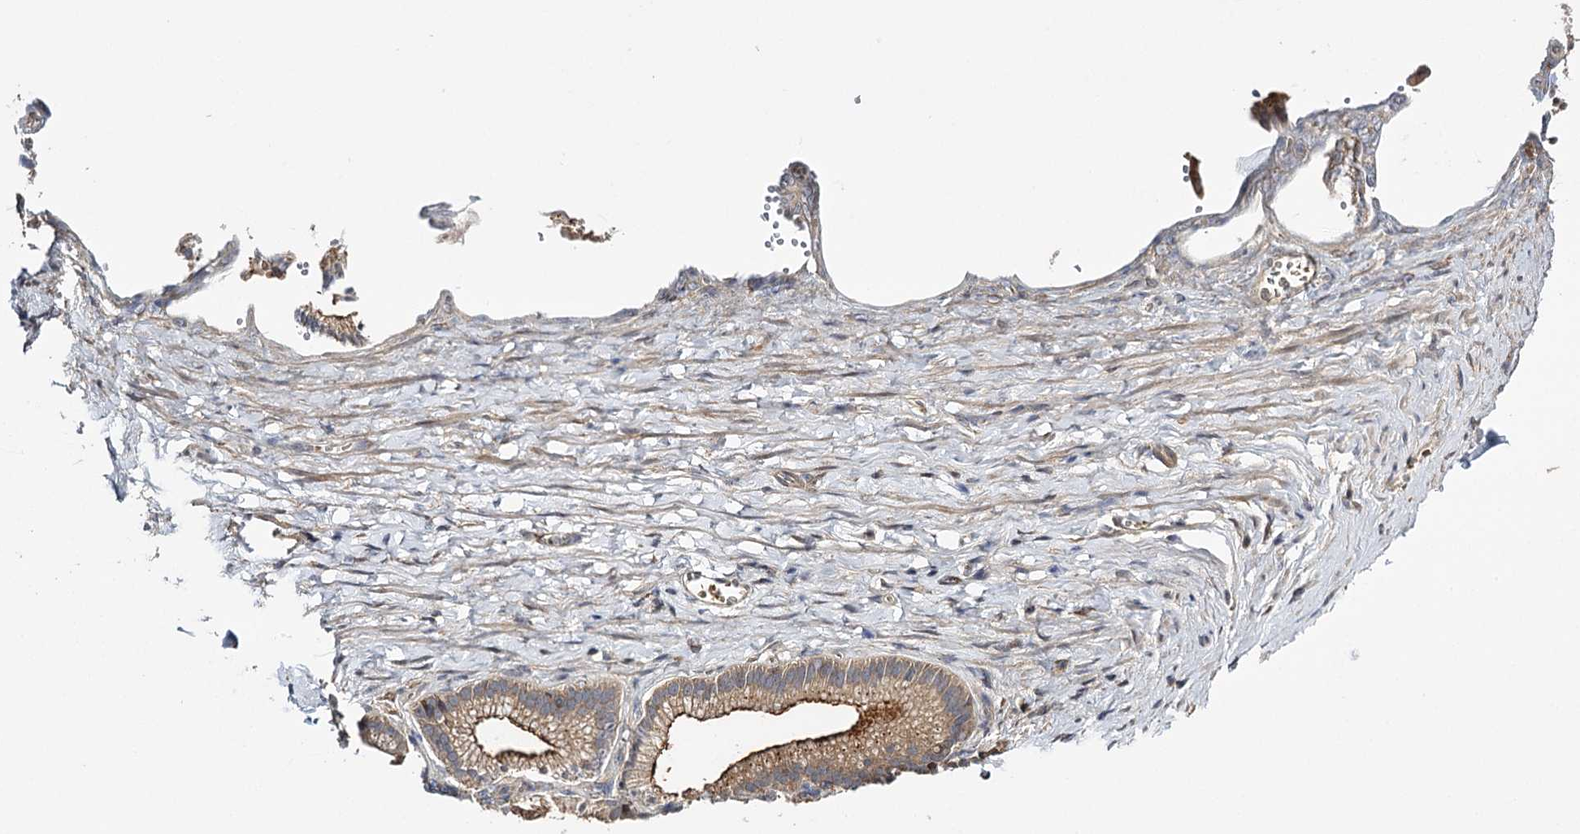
{"staining": {"intensity": "weak", "quantity": "<25%", "location": "cytoplasmic/membranous"}, "tissue": "adipose tissue", "cell_type": "Adipocytes", "image_type": "normal", "snomed": [{"axis": "morphology", "description": "Normal tissue, NOS"}, {"axis": "topography", "description": "Gallbladder"}, {"axis": "topography", "description": "Peripheral nerve tissue"}], "caption": "An image of adipose tissue stained for a protein shows no brown staining in adipocytes.", "gene": "CFAP46", "patient": {"sex": "male", "age": 38}}